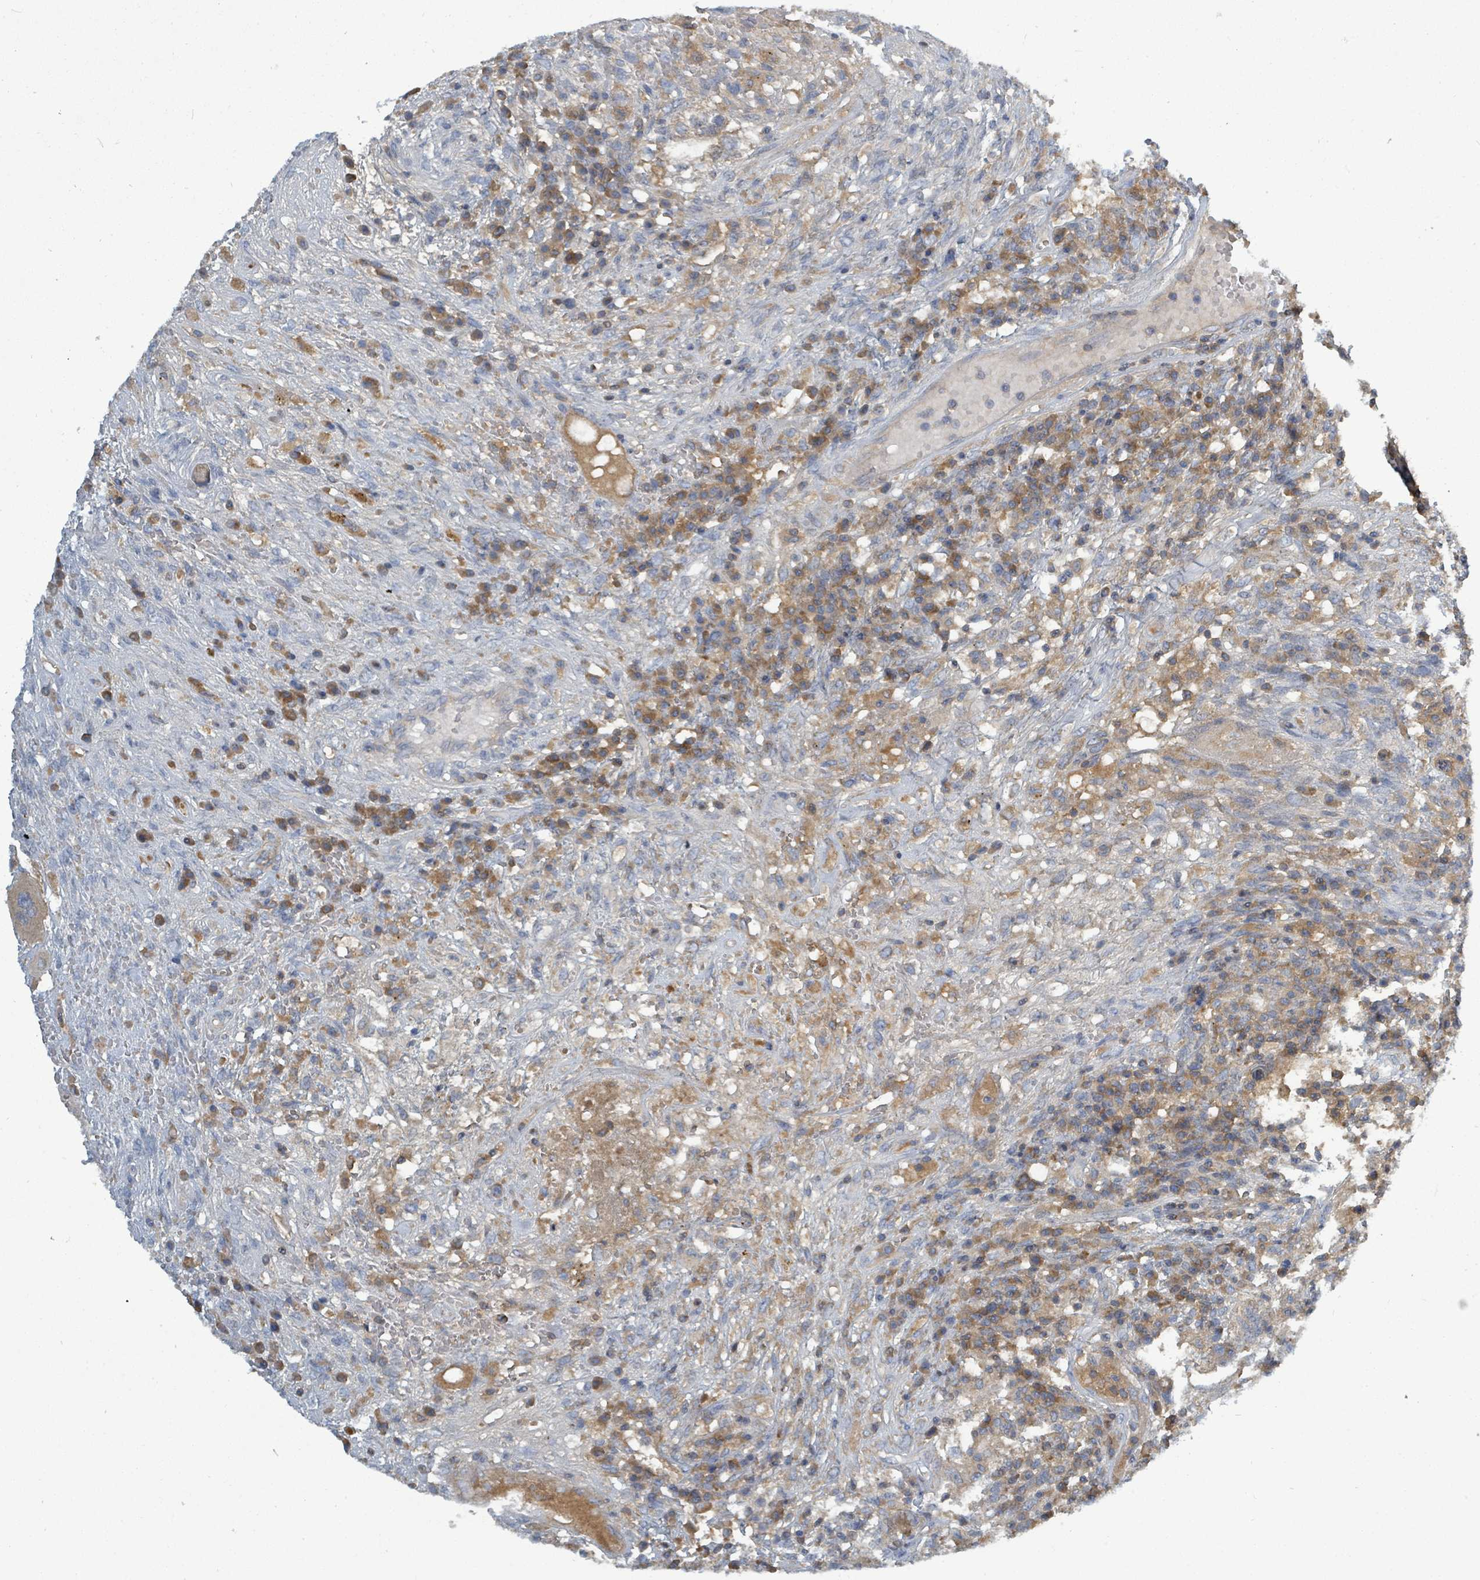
{"staining": {"intensity": "moderate", "quantity": ">75%", "location": "cytoplasmic/membranous"}, "tissue": "testis cancer", "cell_type": "Tumor cells", "image_type": "cancer", "snomed": [{"axis": "morphology", "description": "Carcinoma, Embryonal, NOS"}, {"axis": "topography", "description": "Testis"}], "caption": "Protein staining of testis embryonal carcinoma tissue shows moderate cytoplasmic/membranous staining in about >75% of tumor cells.", "gene": "SLC25A23", "patient": {"sex": "male", "age": 26}}